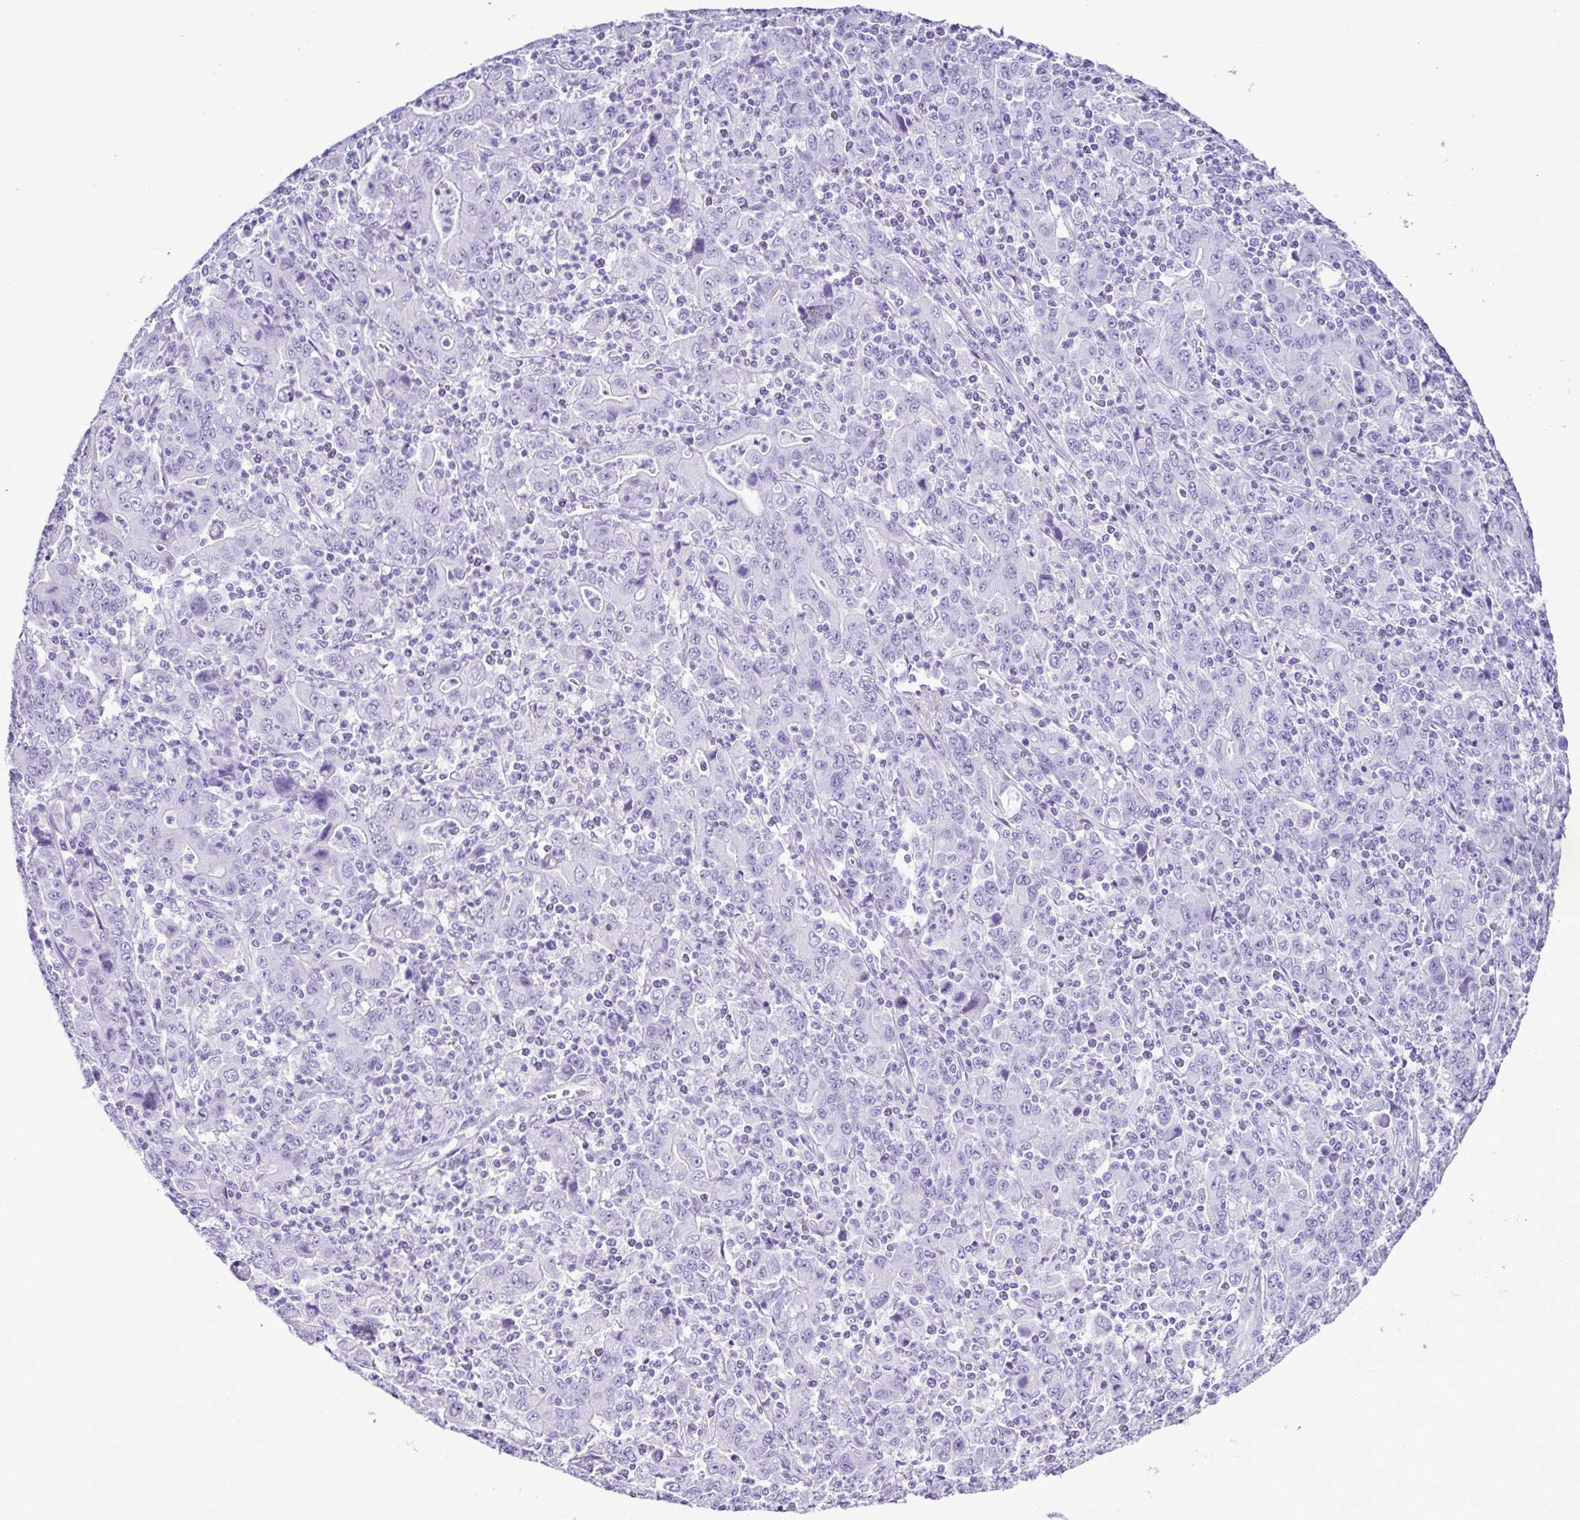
{"staining": {"intensity": "negative", "quantity": "none", "location": "none"}, "tissue": "stomach cancer", "cell_type": "Tumor cells", "image_type": "cancer", "snomed": [{"axis": "morphology", "description": "Adenocarcinoma, NOS"}, {"axis": "topography", "description": "Stomach, upper"}], "caption": "A high-resolution micrograph shows IHC staining of adenocarcinoma (stomach), which exhibits no significant positivity in tumor cells.", "gene": "CASP14", "patient": {"sex": "male", "age": 69}}